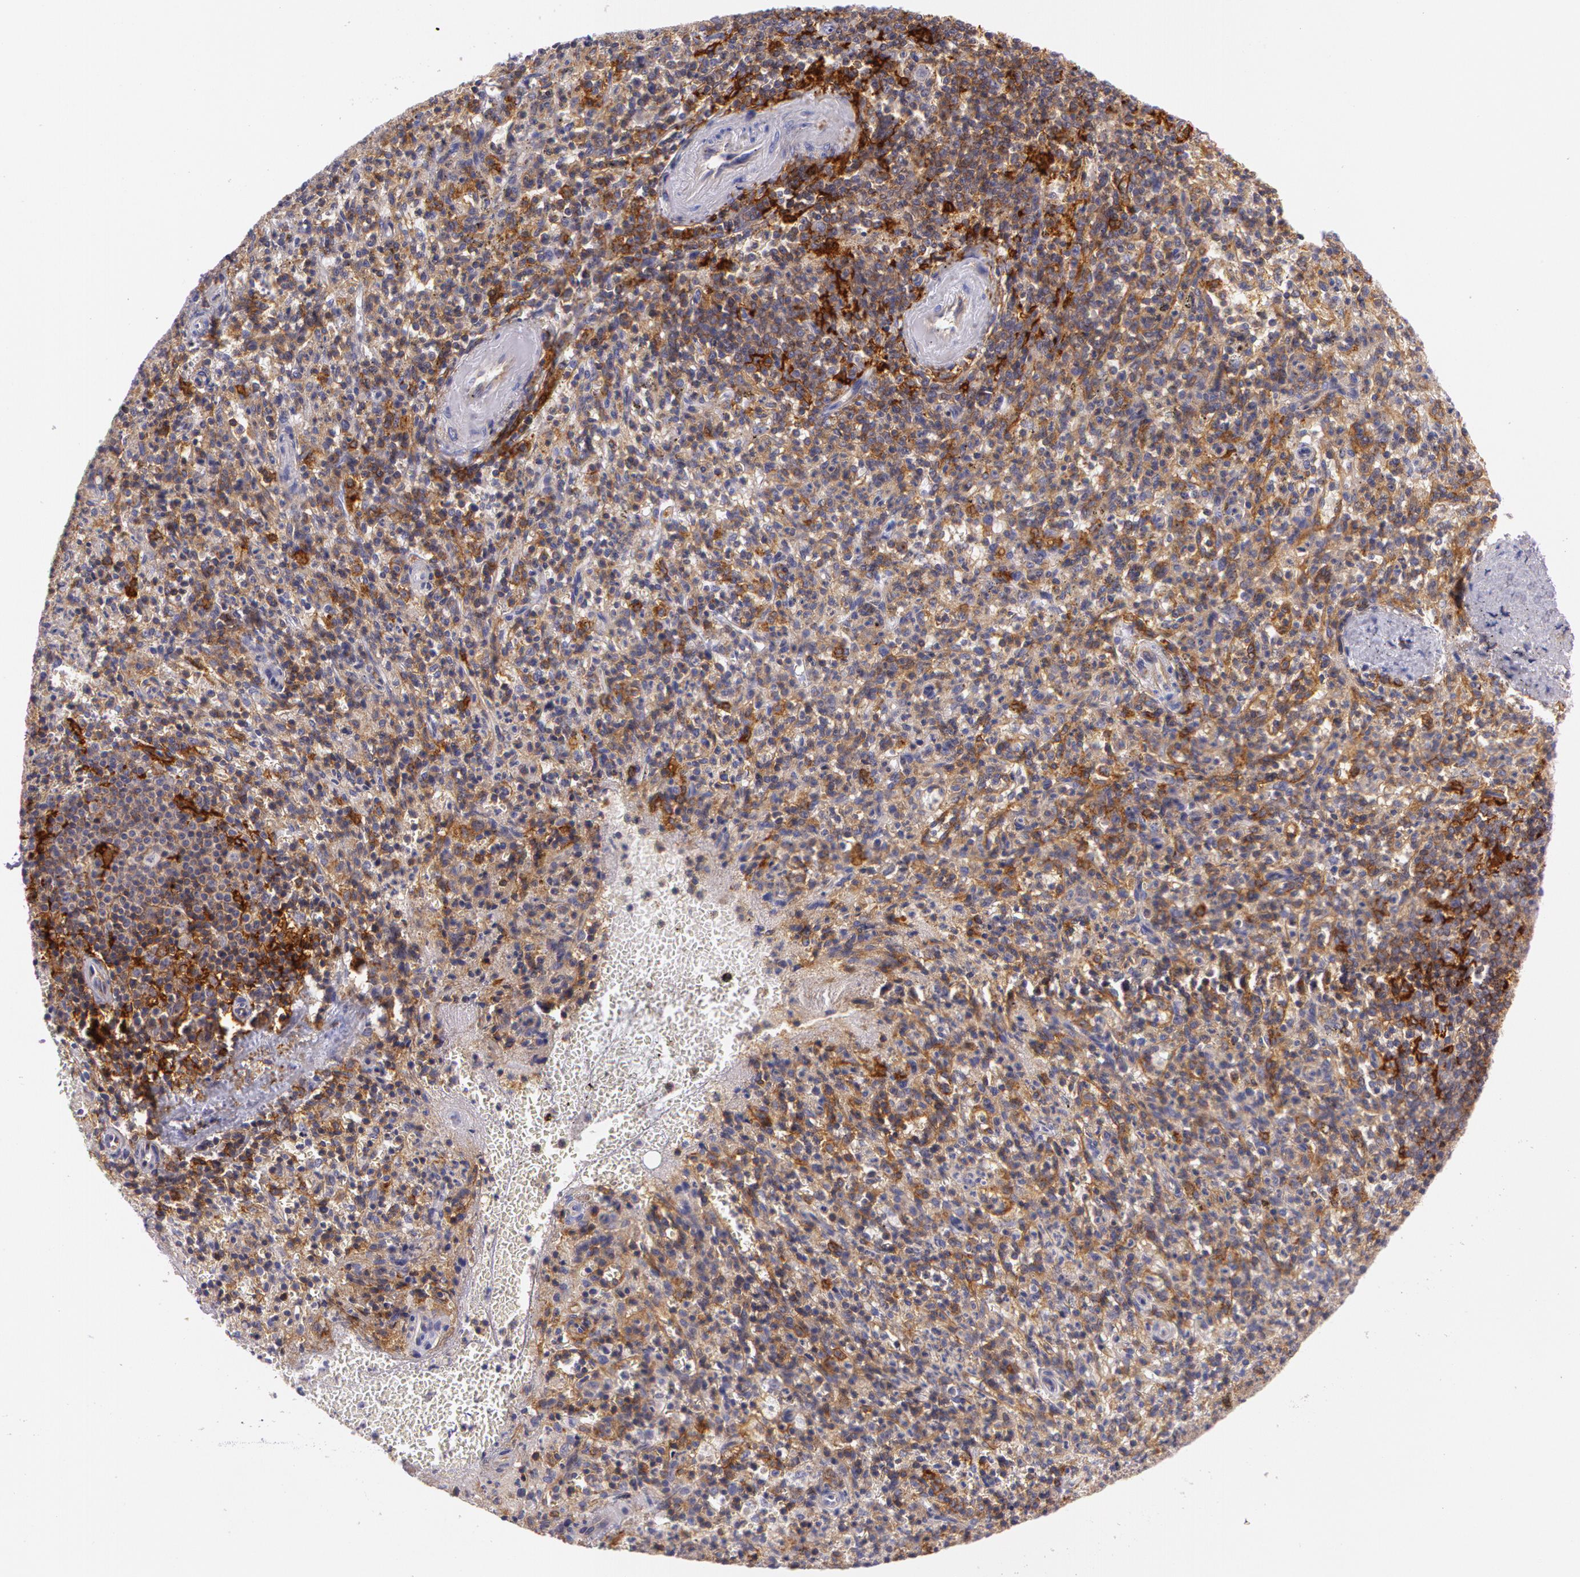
{"staining": {"intensity": "strong", "quantity": "25%-75%", "location": "cytoplasmic/membranous"}, "tissue": "spleen", "cell_type": "Cells in red pulp", "image_type": "normal", "snomed": [{"axis": "morphology", "description": "Normal tissue, NOS"}, {"axis": "topography", "description": "Spleen"}], "caption": "Cells in red pulp demonstrate strong cytoplasmic/membranous positivity in about 25%-75% of cells in benign spleen.", "gene": "LY75", "patient": {"sex": "male", "age": 72}}